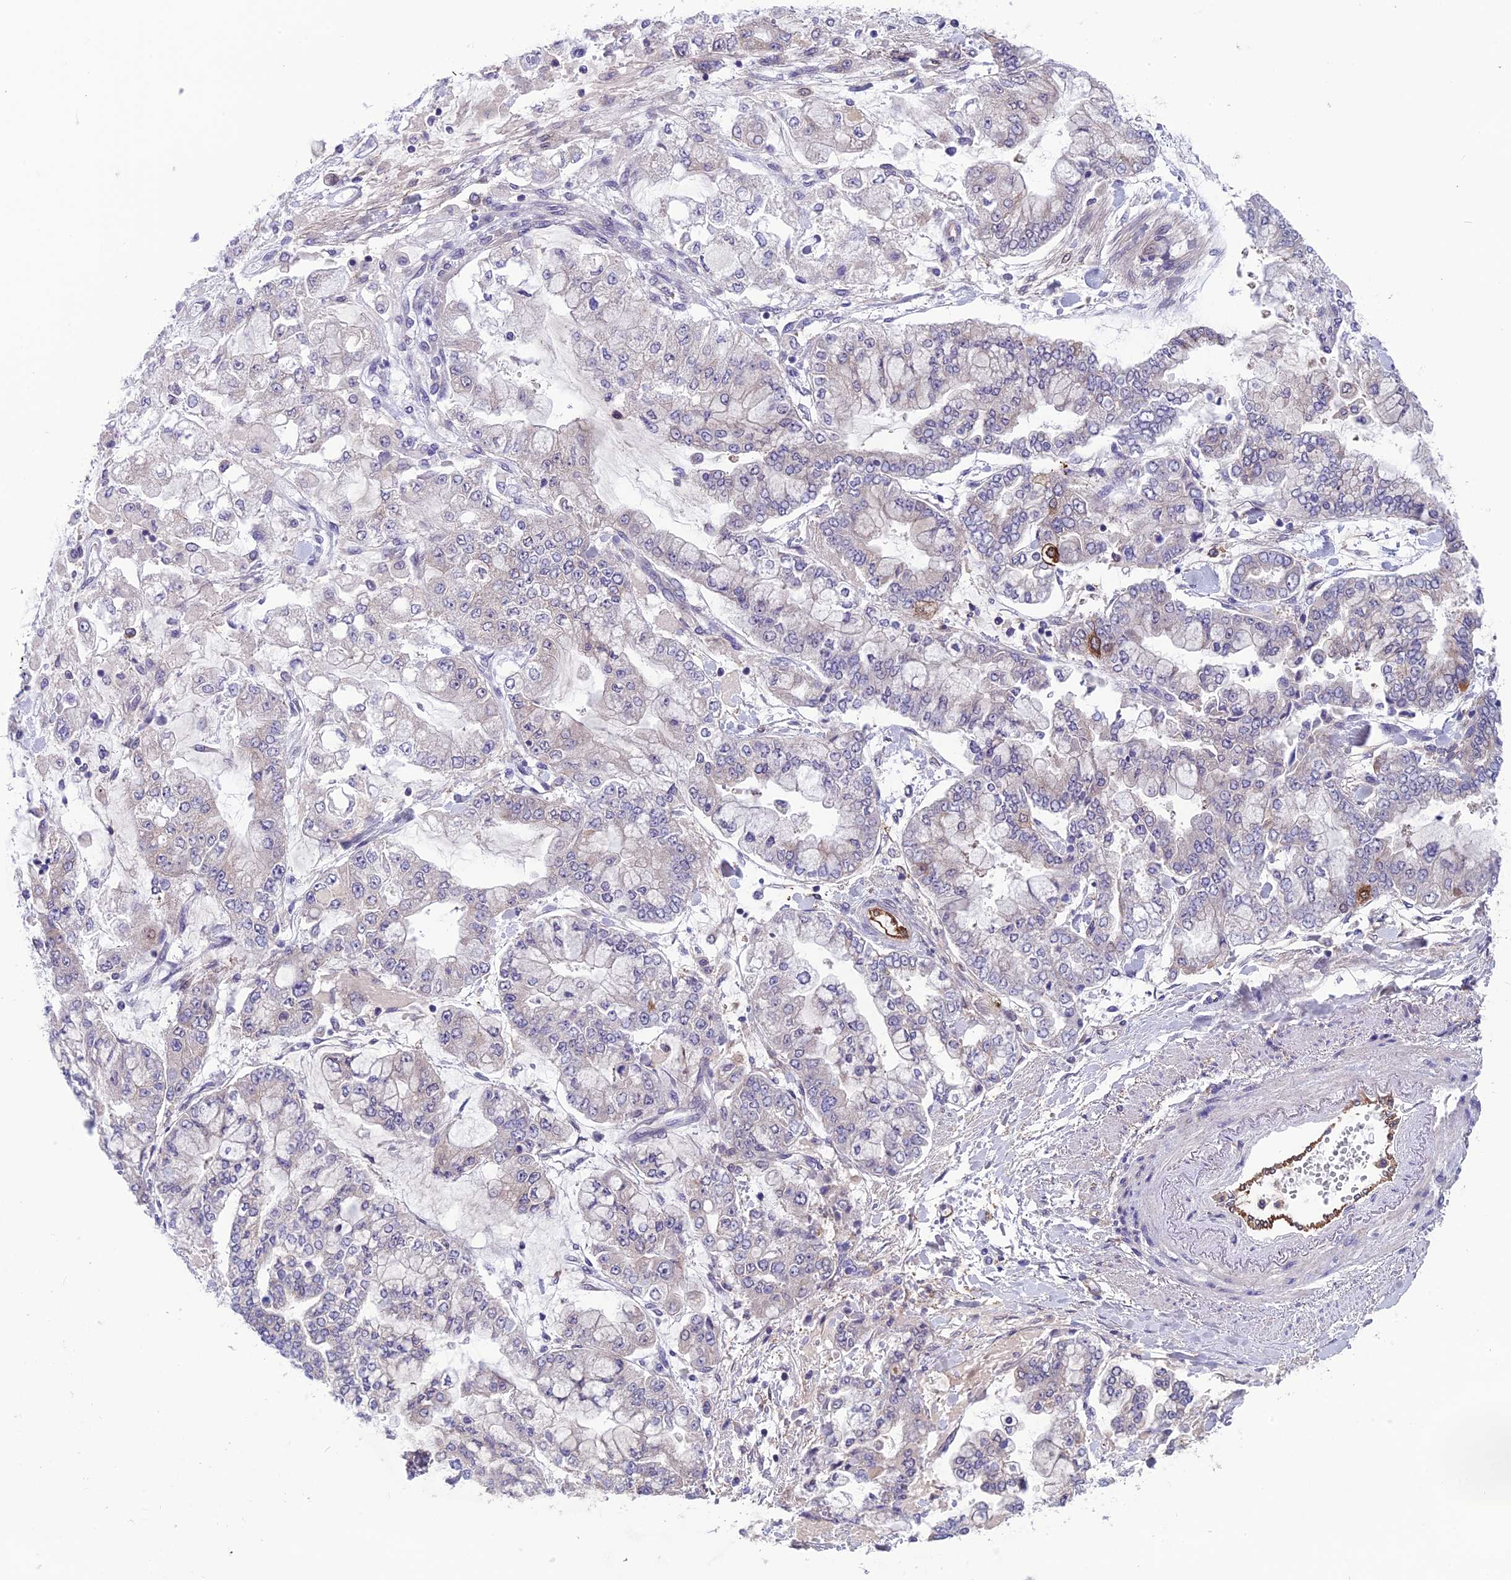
{"staining": {"intensity": "negative", "quantity": "none", "location": "none"}, "tissue": "stomach cancer", "cell_type": "Tumor cells", "image_type": "cancer", "snomed": [{"axis": "morphology", "description": "Normal tissue, NOS"}, {"axis": "morphology", "description": "Adenocarcinoma, NOS"}, {"axis": "topography", "description": "Stomach, upper"}, {"axis": "topography", "description": "Stomach"}], "caption": "This is an IHC micrograph of adenocarcinoma (stomach). There is no staining in tumor cells.", "gene": "MAST2", "patient": {"sex": "male", "age": 76}}